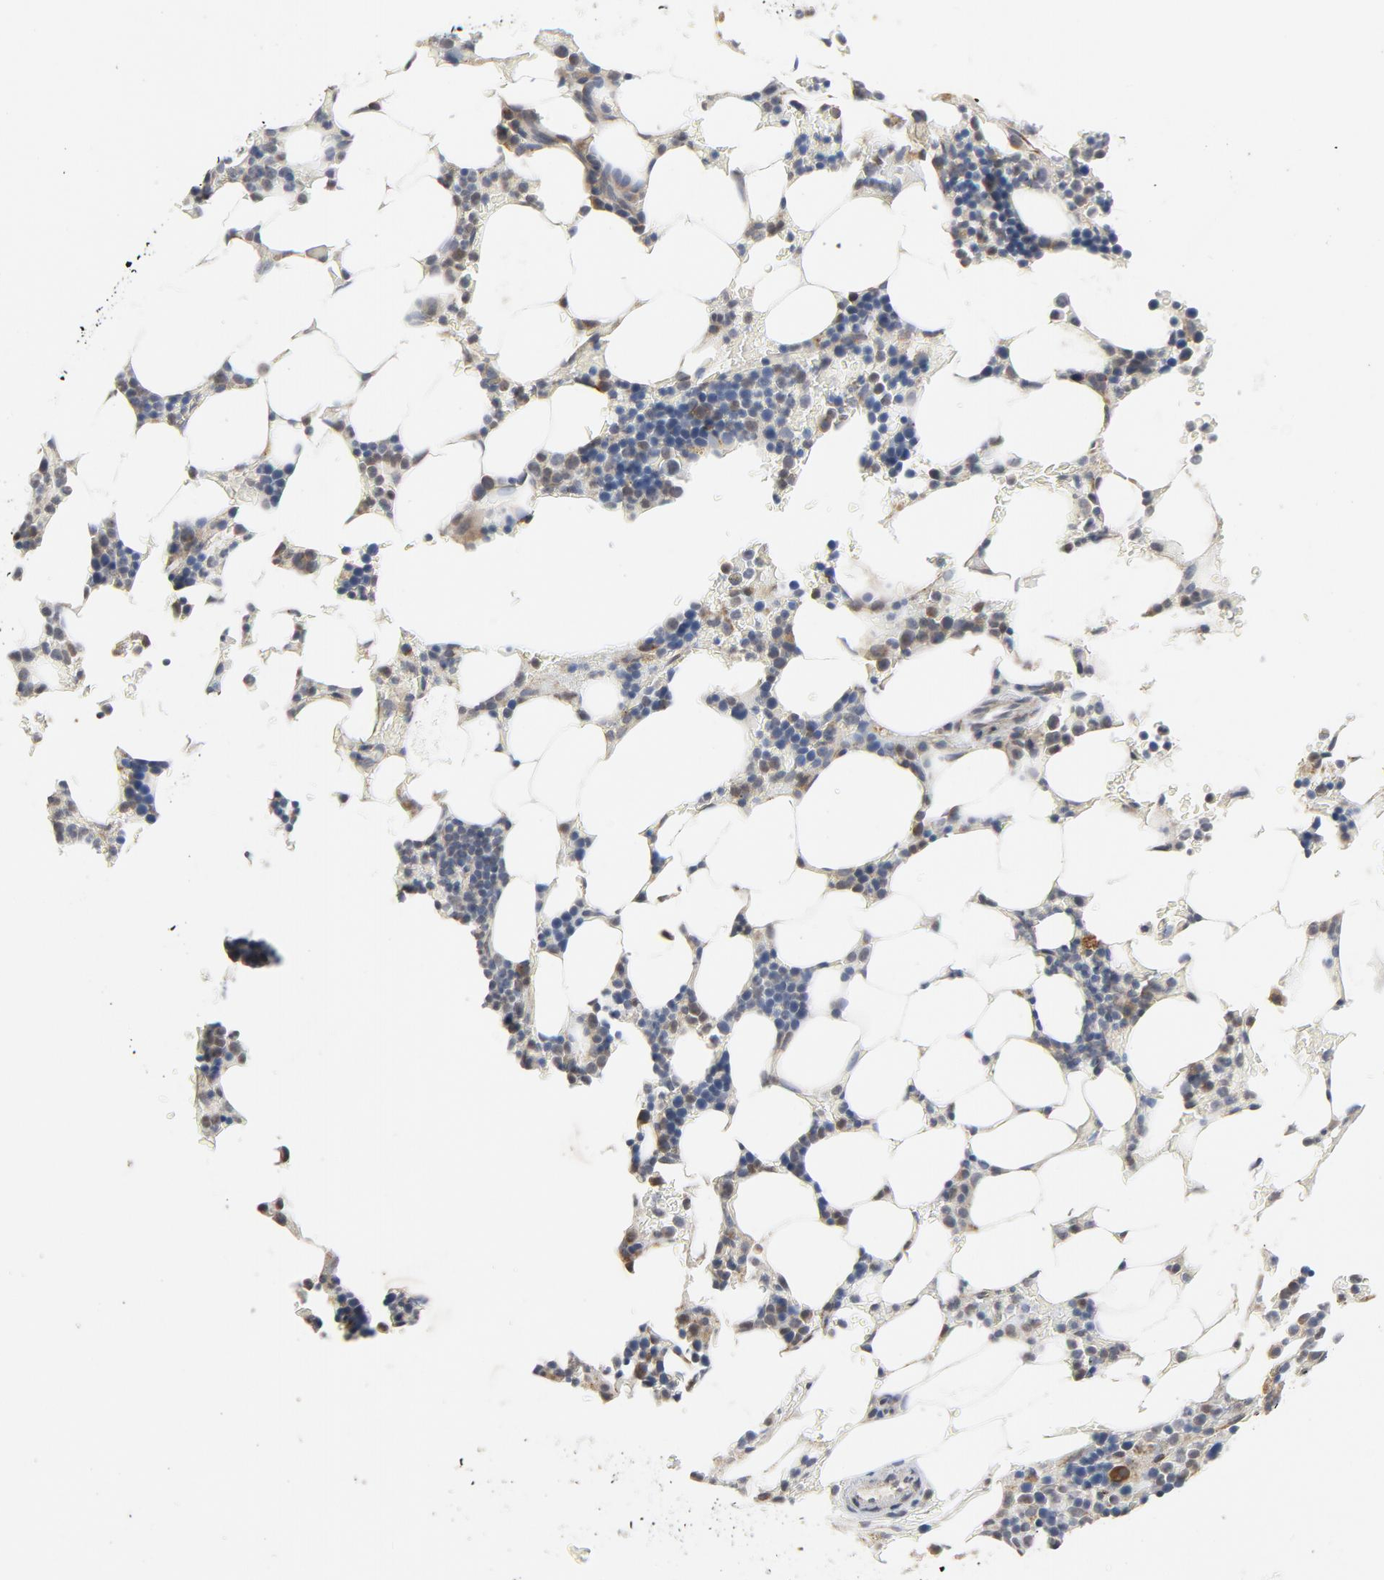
{"staining": {"intensity": "moderate", "quantity": "25%-75%", "location": "cytoplasmic/membranous"}, "tissue": "bone marrow", "cell_type": "Hematopoietic cells", "image_type": "normal", "snomed": [{"axis": "morphology", "description": "Normal tissue, NOS"}, {"axis": "topography", "description": "Bone marrow"}], "caption": "Brown immunohistochemical staining in normal human bone marrow reveals moderate cytoplasmic/membranous expression in approximately 25%-75% of hematopoietic cells.", "gene": "C14orf119", "patient": {"sex": "female", "age": 73}}